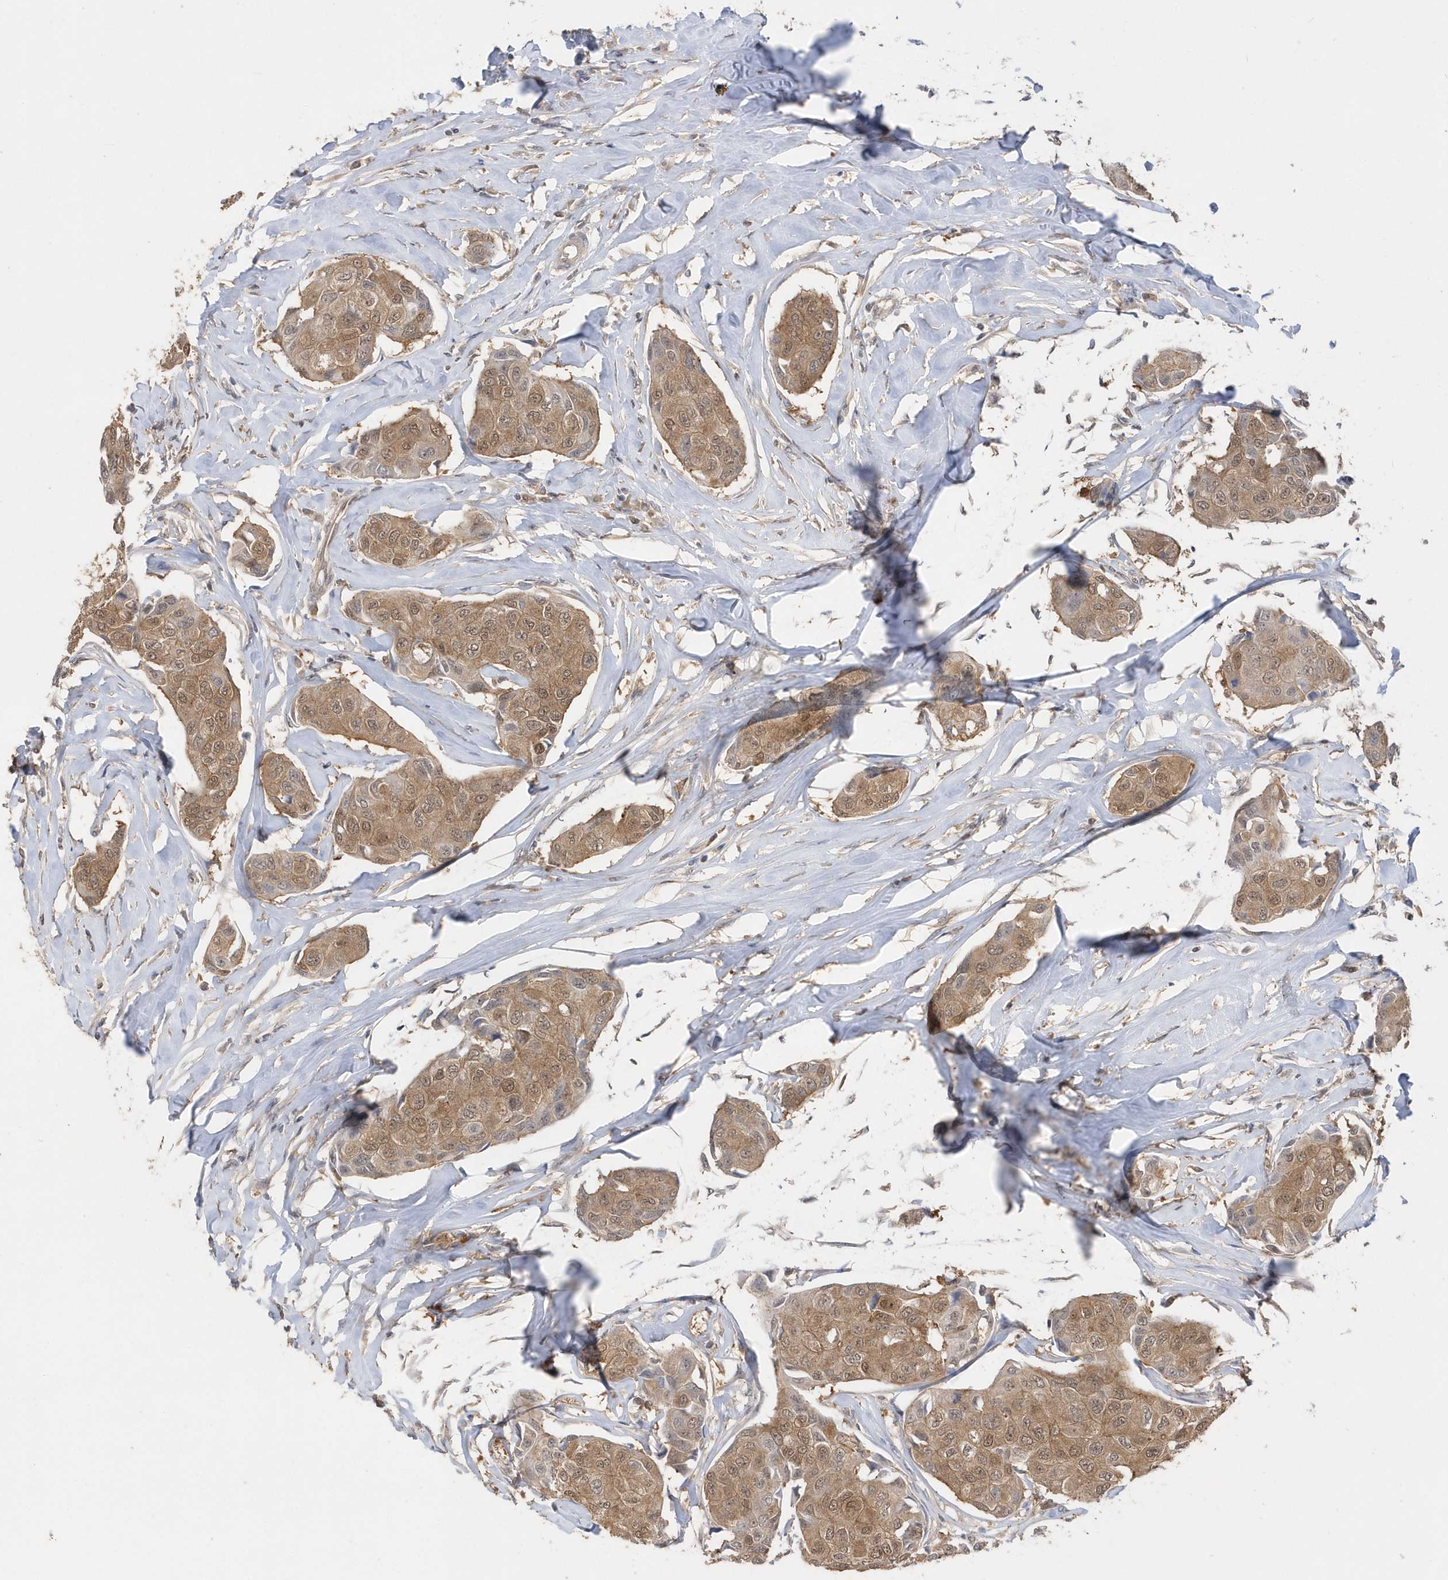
{"staining": {"intensity": "moderate", "quantity": ">75%", "location": "cytoplasmic/membranous,nuclear"}, "tissue": "breast cancer", "cell_type": "Tumor cells", "image_type": "cancer", "snomed": [{"axis": "morphology", "description": "Duct carcinoma"}, {"axis": "topography", "description": "Breast"}], "caption": "The image exhibits immunohistochemical staining of breast cancer (infiltrating ductal carcinoma). There is moderate cytoplasmic/membranous and nuclear expression is present in about >75% of tumor cells.", "gene": "RPE", "patient": {"sex": "female", "age": 80}}